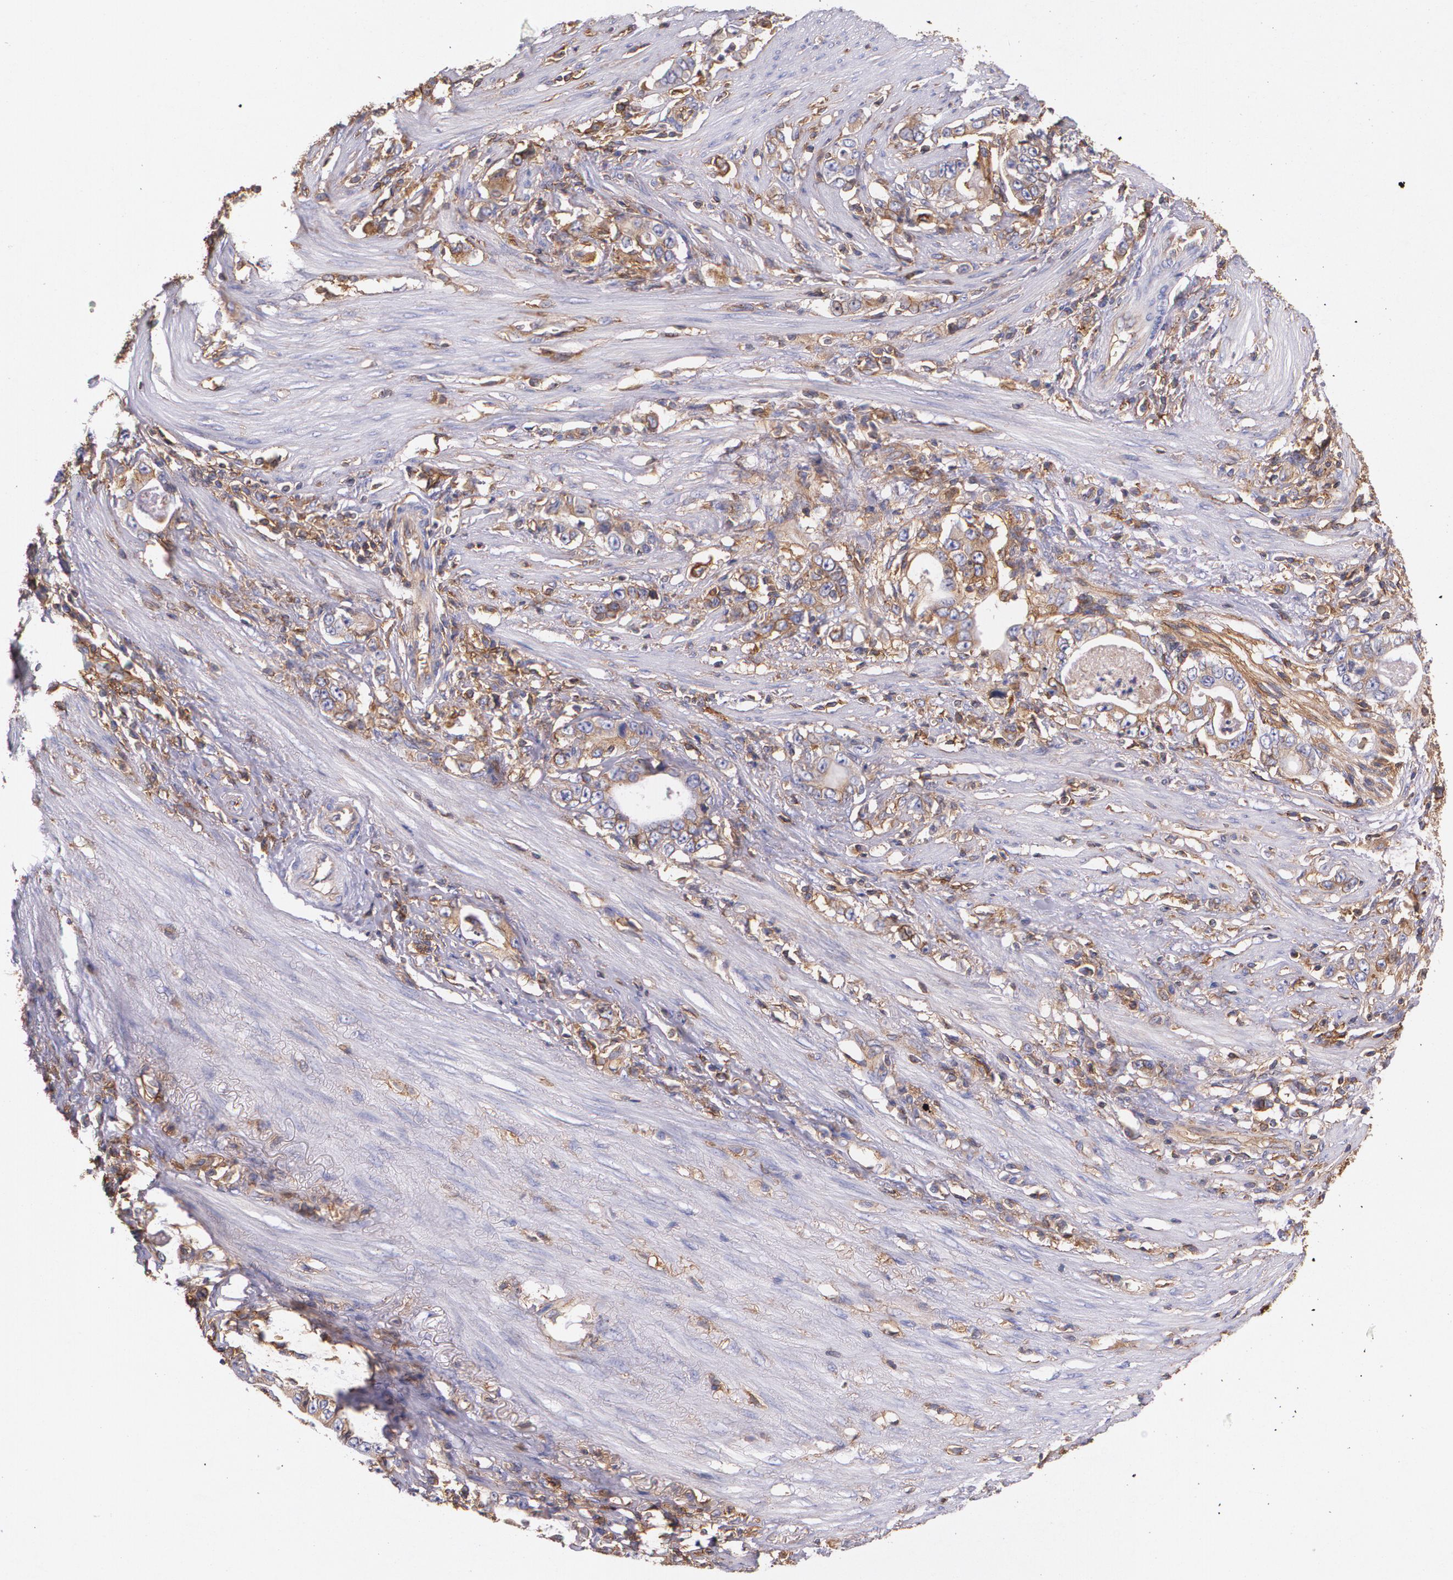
{"staining": {"intensity": "moderate", "quantity": "25%-75%", "location": "cytoplasmic/membranous"}, "tissue": "stomach cancer", "cell_type": "Tumor cells", "image_type": "cancer", "snomed": [{"axis": "morphology", "description": "Adenocarcinoma, NOS"}, {"axis": "topography", "description": "Stomach, lower"}], "caption": "Adenocarcinoma (stomach) stained with DAB immunohistochemistry displays medium levels of moderate cytoplasmic/membranous staining in approximately 25%-75% of tumor cells.", "gene": "B2M", "patient": {"sex": "female", "age": 72}}